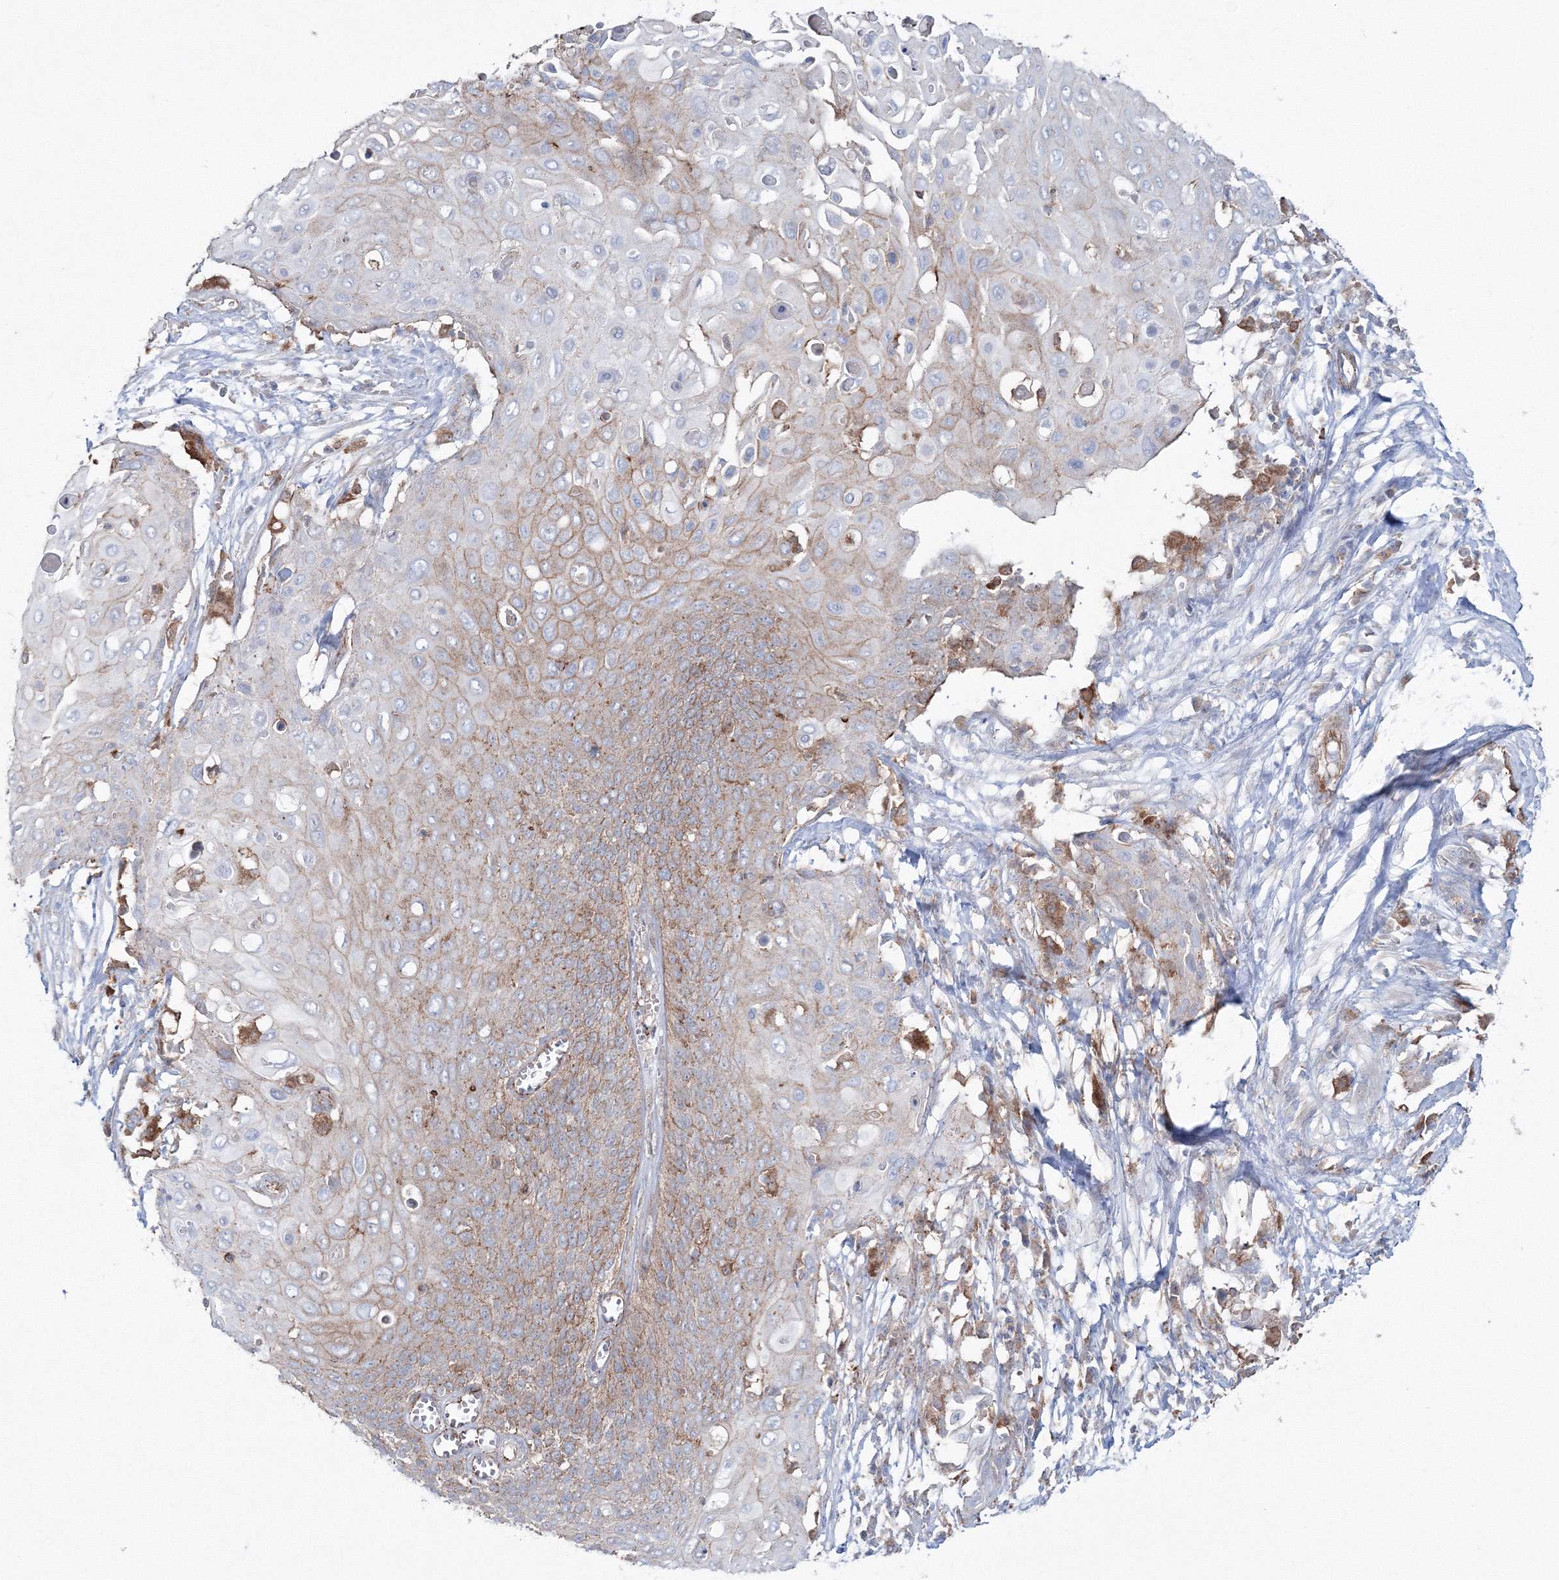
{"staining": {"intensity": "weak", "quantity": "25%-75%", "location": "cytoplasmic/membranous"}, "tissue": "cervical cancer", "cell_type": "Tumor cells", "image_type": "cancer", "snomed": [{"axis": "morphology", "description": "Squamous cell carcinoma, NOS"}, {"axis": "topography", "description": "Cervix"}], "caption": "Immunohistochemical staining of cervical cancer displays low levels of weak cytoplasmic/membranous staining in about 25%-75% of tumor cells. The protein is shown in brown color, while the nuclei are stained blue.", "gene": "GGA2", "patient": {"sex": "female", "age": 39}}